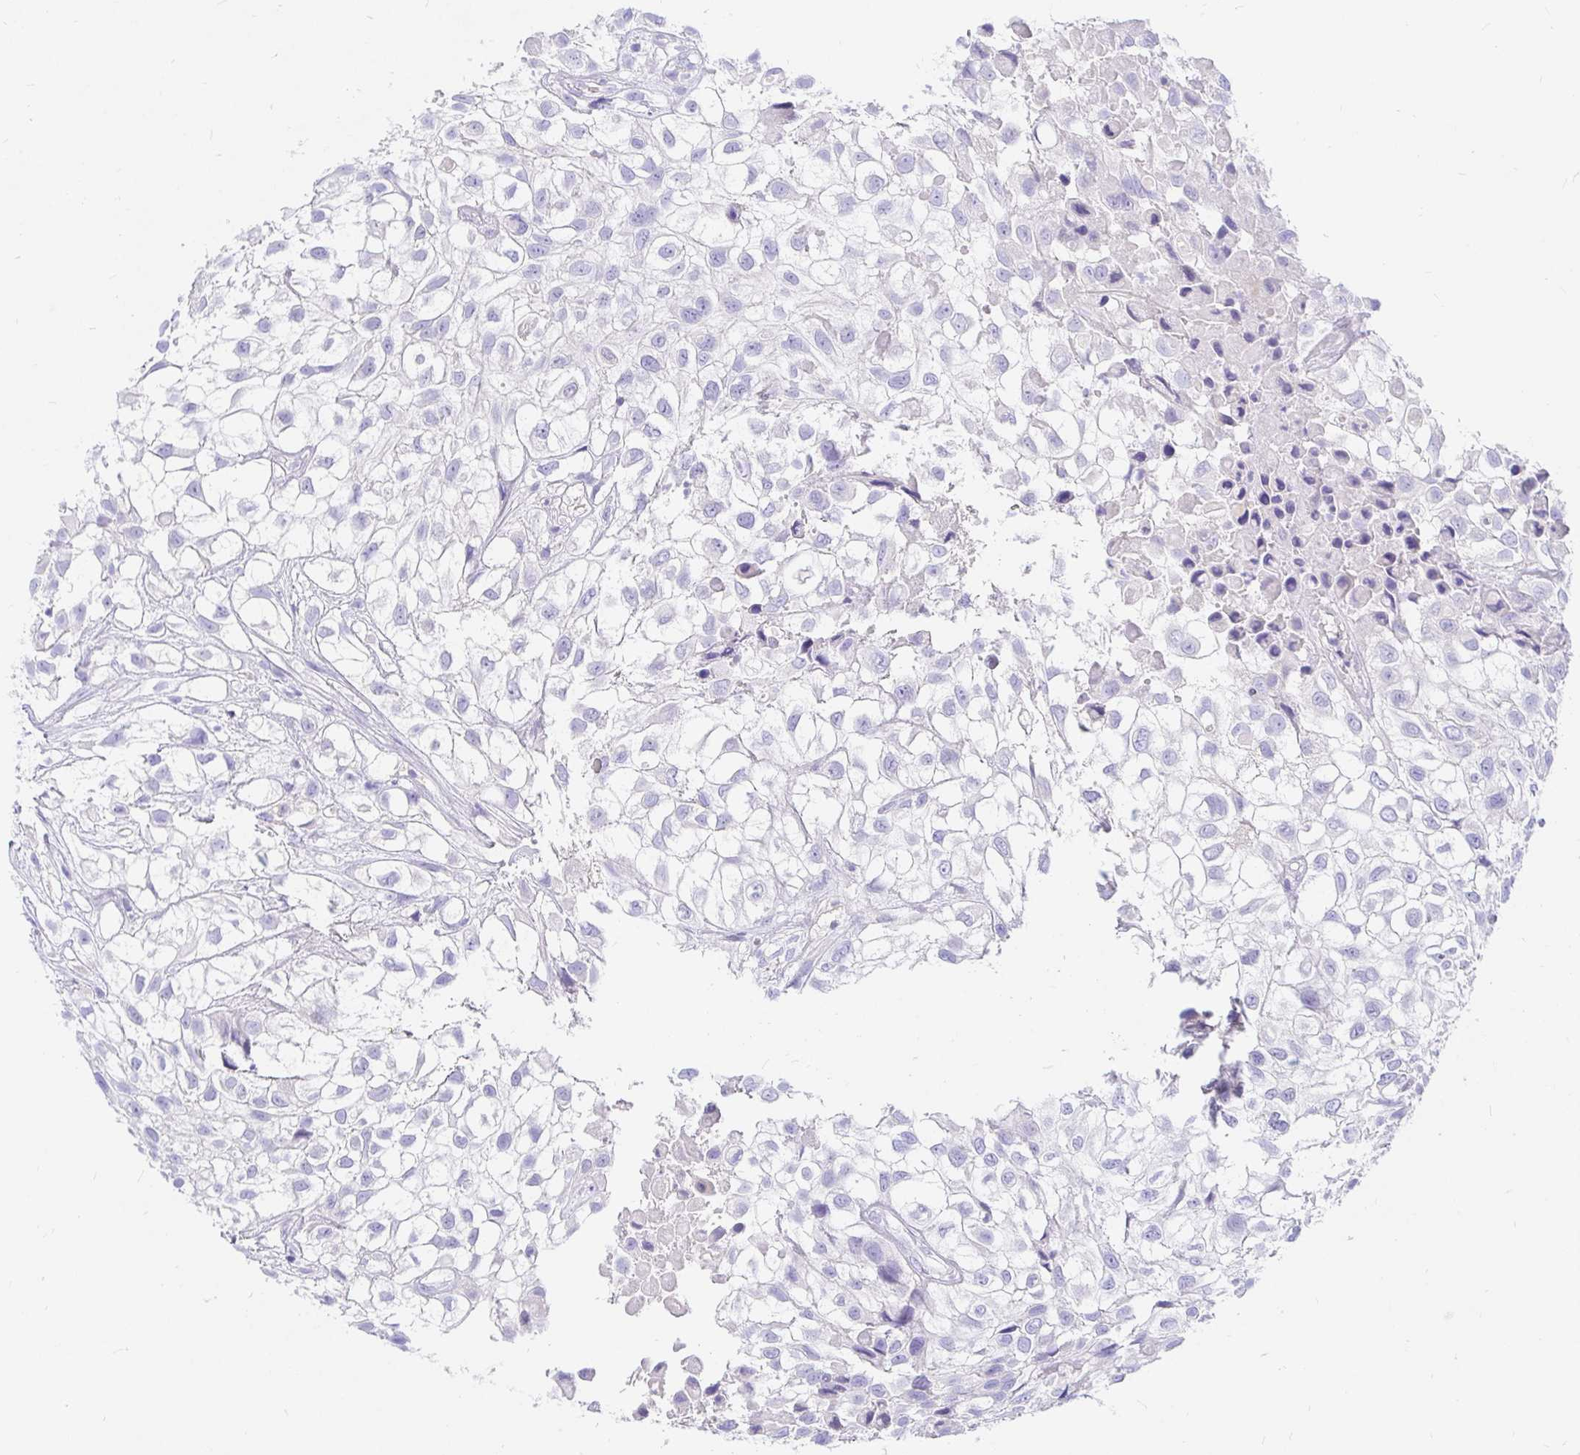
{"staining": {"intensity": "negative", "quantity": "none", "location": "none"}, "tissue": "urothelial cancer", "cell_type": "Tumor cells", "image_type": "cancer", "snomed": [{"axis": "morphology", "description": "Urothelial carcinoma, High grade"}, {"axis": "topography", "description": "Urinary bladder"}], "caption": "High-grade urothelial carcinoma was stained to show a protein in brown. There is no significant staining in tumor cells.", "gene": "NR2E1", "patient": {"sex": "male", "age": 56}}